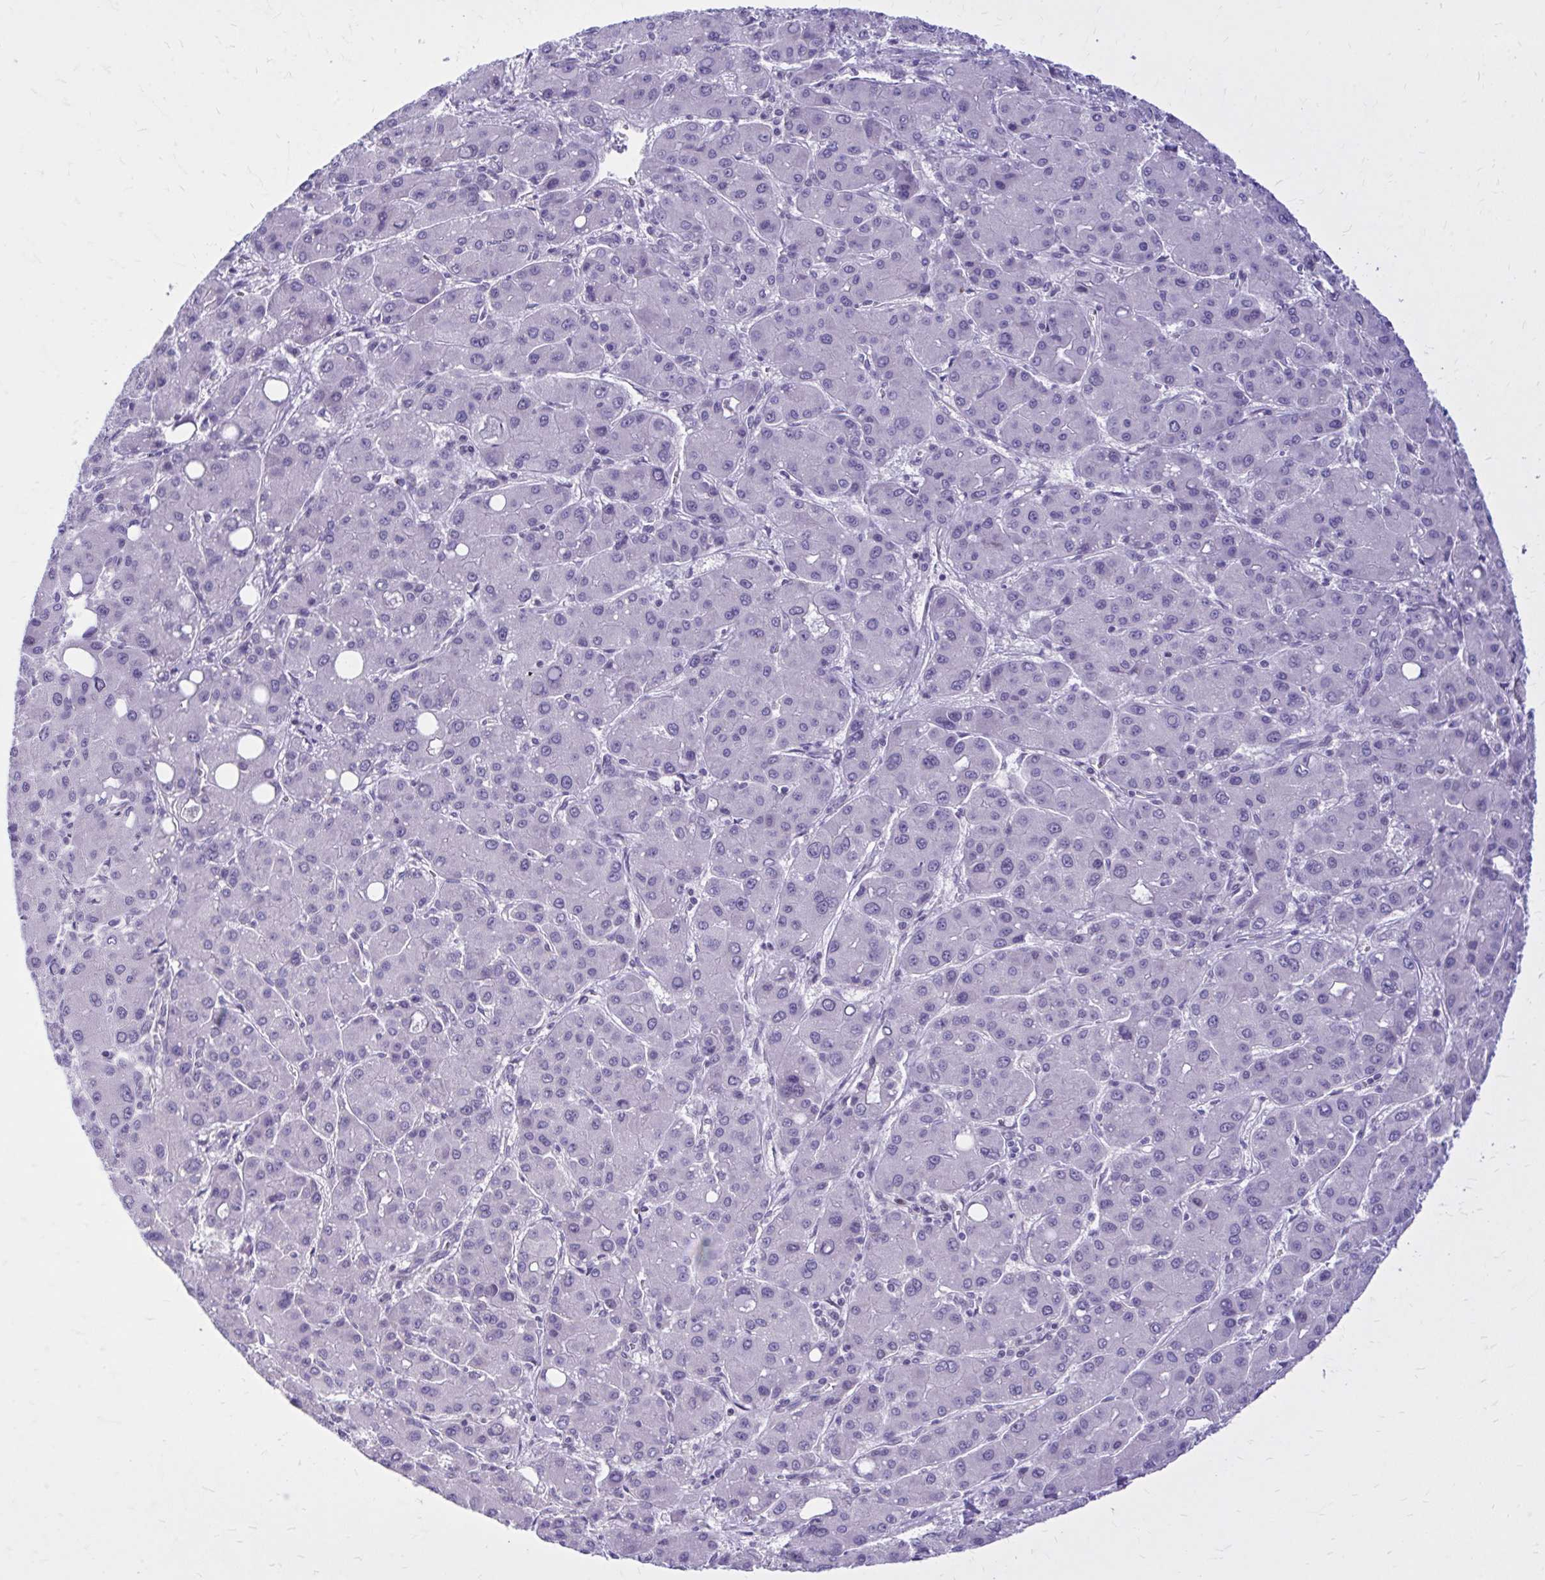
{"staining": {"intensity": "negative", "quantity": "none", "location": "none"}, "tissue": "liver cancer", "cell_type": "Tumor cells", "image_type": "cancer", "snomed": [{"axis": "morphology", "description": "Carcinoma, Hepatocellular, NOS"}, {"axis": "topography", "description": "Liver"}], "caption": "Tumor cells show no significant protein expression in hepatocellular carcinoma (liver).", "gene": "ZBTB25", "patient": {"sex": "male", "age": 55}}